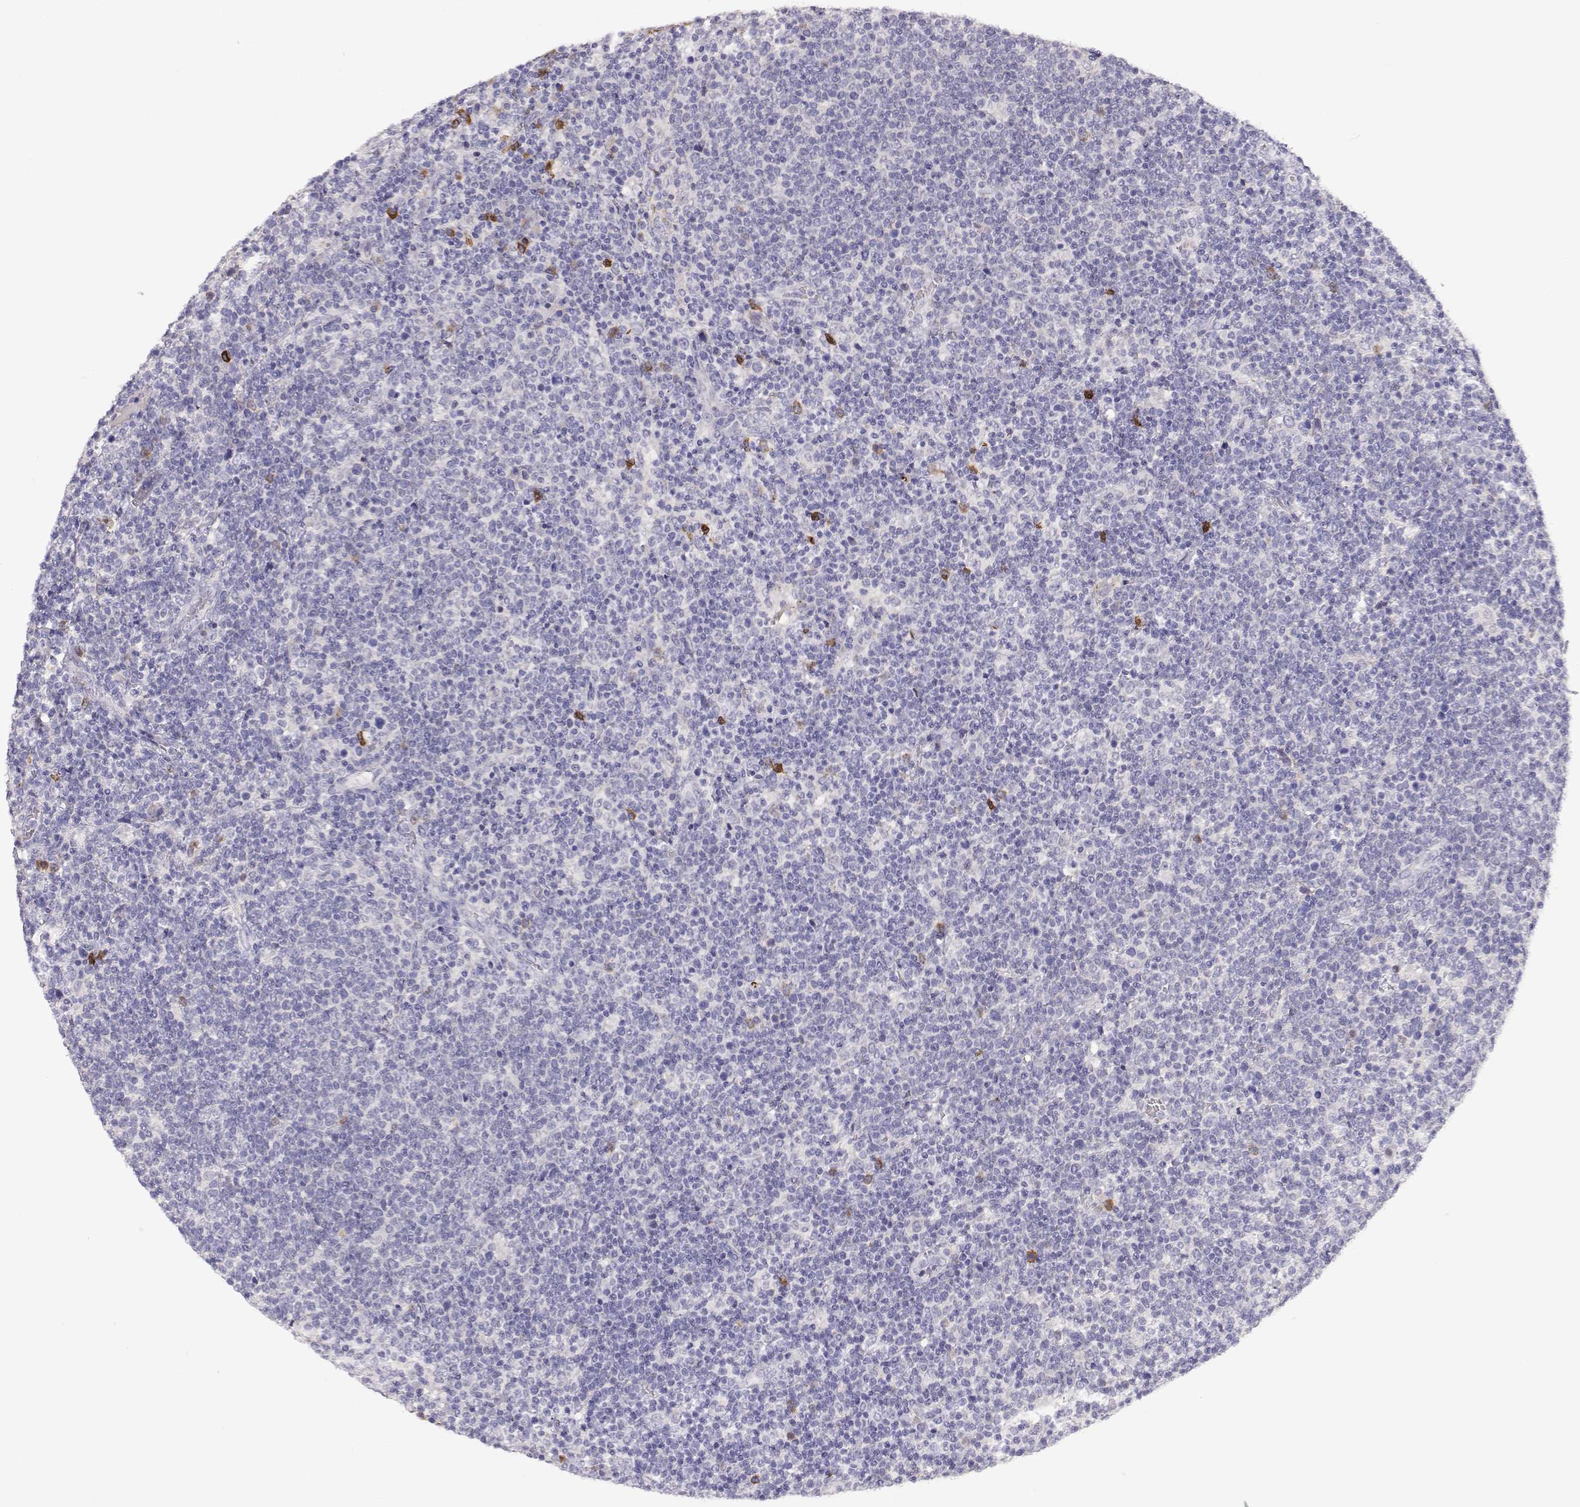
{"staining": {"intensity": "negative", "quantity": "none", "location": "none"}, "tissue": "lymphoma", "cell_type": "Tumor cells", "image_type": "cancer", "snomed": [{"axis": "morphology", "description": "Malignant lymphoma, non-Hodgkin's type, High grade"}, {"axis": "topography", "description": "Lymph node"}], "caption": "A micrograph of lymphoma stained for a protein displays no brown staining in tumor cells. (IHC, brightfield microscopy, high magnification).", "gene": "CDHR1", "patient": {"sex": "male", "age": 61}}